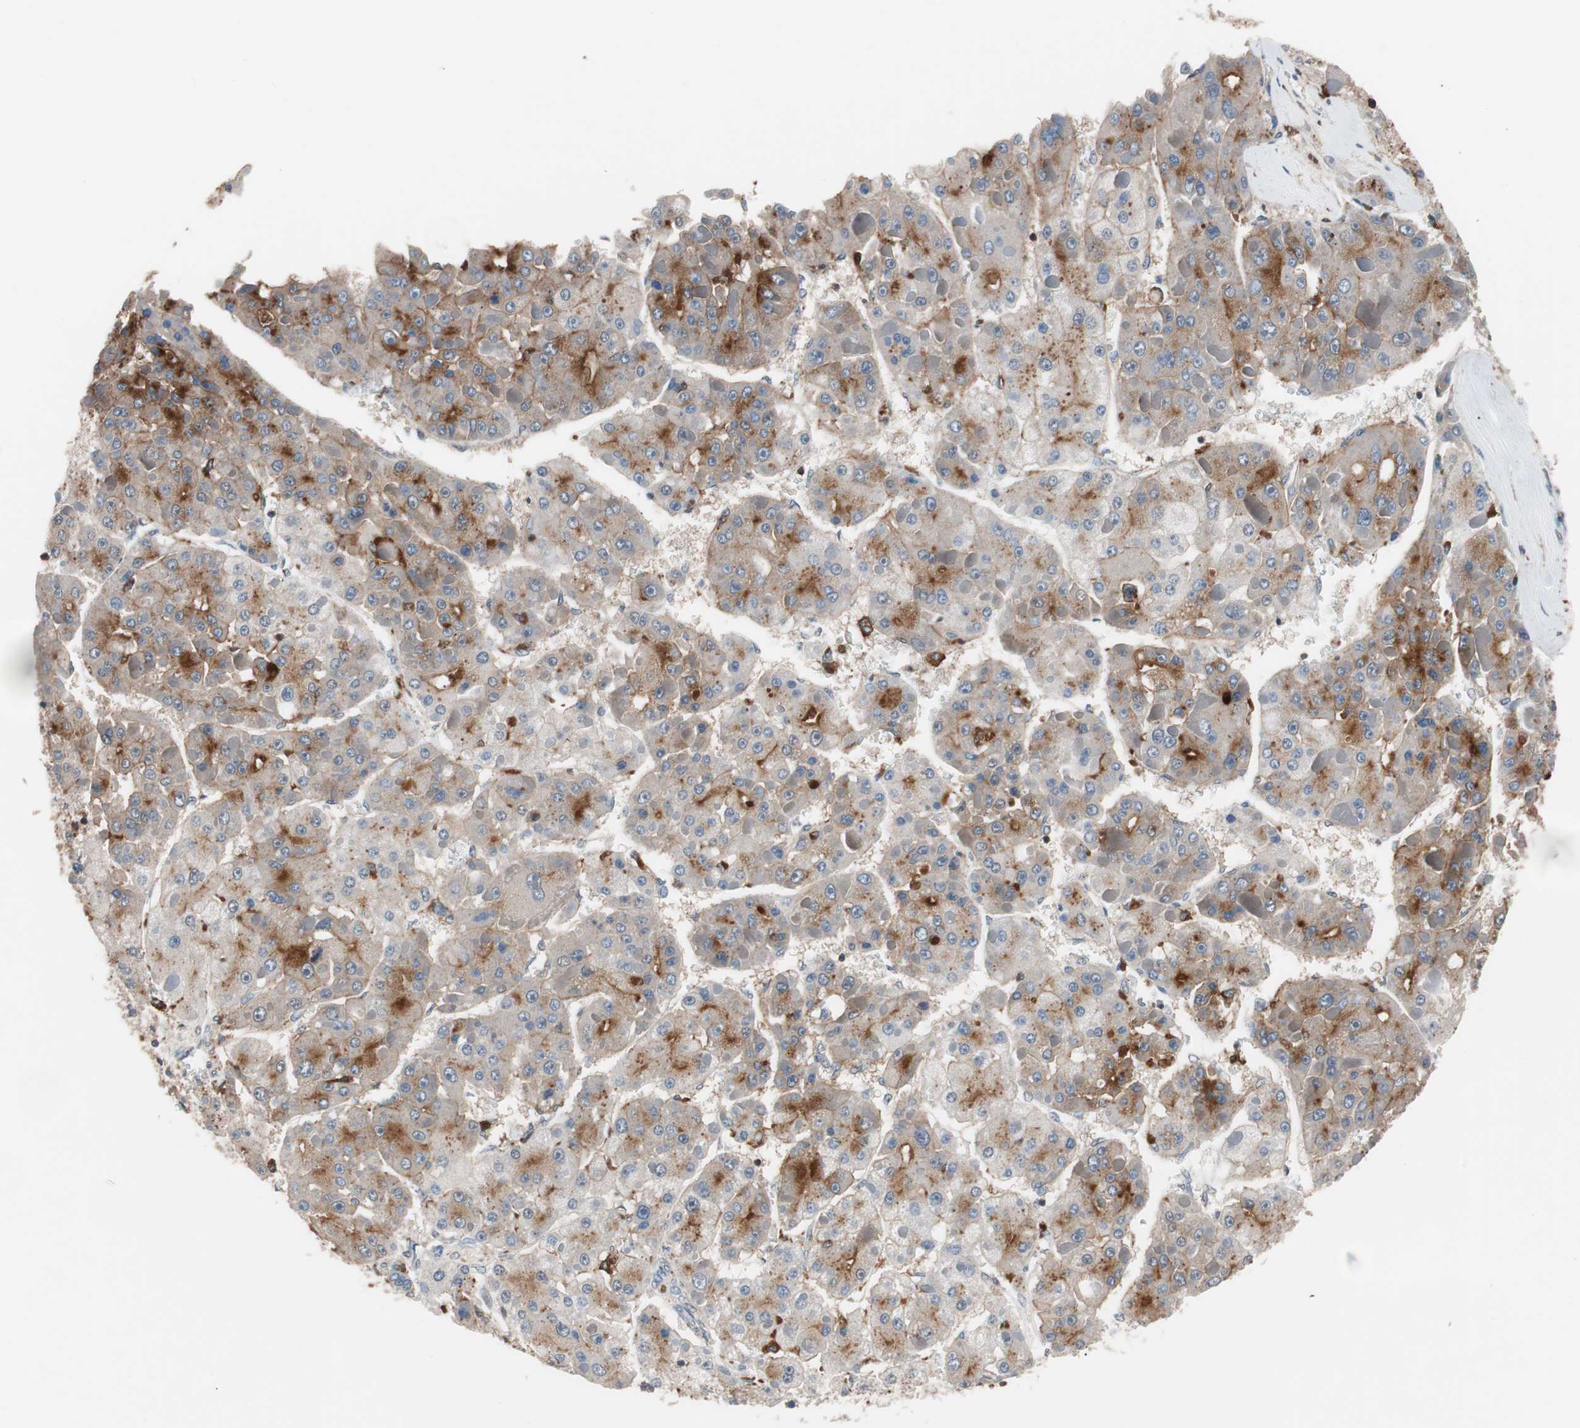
{"staining": {"intensity": "moderate", "quantity": "25%-75%", "location": "cytoplasmic/membranous"}, "tissue": "liver cancer", "cell_type": "Tumor cells", "image_type": "cancer", "snomed": [{"axis": "morphology", "description": "Carcinoma, Hepatocellular, NOS"}, {"axis": "topography", "description": "Liver"}], "caption": "Brown immunohistochemical staining in hepatocellular carcinoma (liver) displays moderate cytoplasmic/membranous staining in approximately 25%-75% of tumor cells. The staining is performed using DAB brown chromogen to label protein expression. The nuclei are counter-stained blue using hematoxylin.", "gene": "LITAF", "patient": {"sex": "female", "age": 73}}